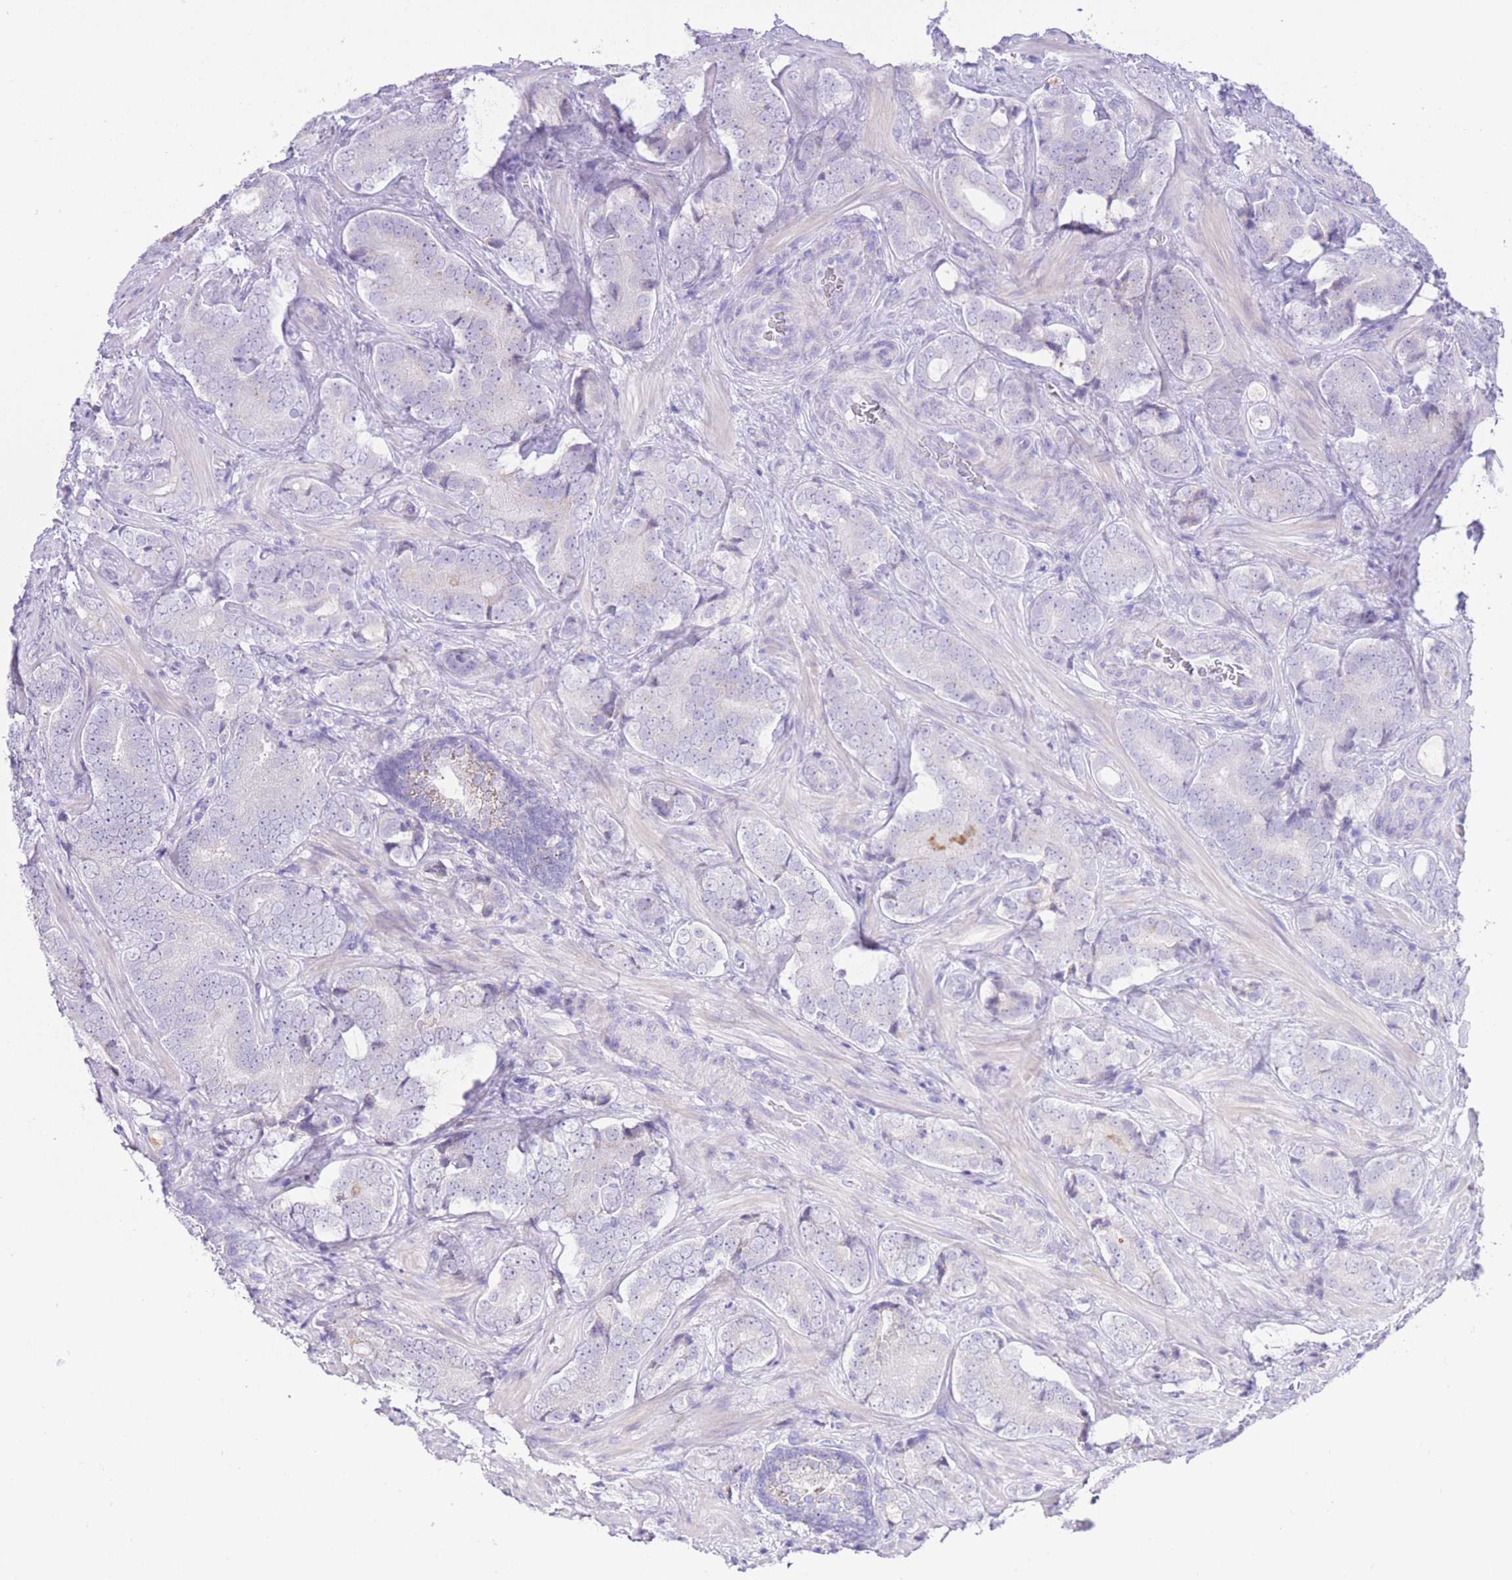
{"staining": {"intensity": "negative", "quantity": "none", "location": "none"}, "tissue": "prostate cancer", "cell_type": "Tumor cells", "image_type": "cancer", "snomed": [{"axis": "morphology", "description": "Adenocarcinoma, Low grade"}, {"axis": "topography", "description": "Prostate"}], "caption": "Tumor cells are negative for protein expression in human prostate cancer.", "gene": "ZNF212", "patient": {"sex": "male", "age": 58}}